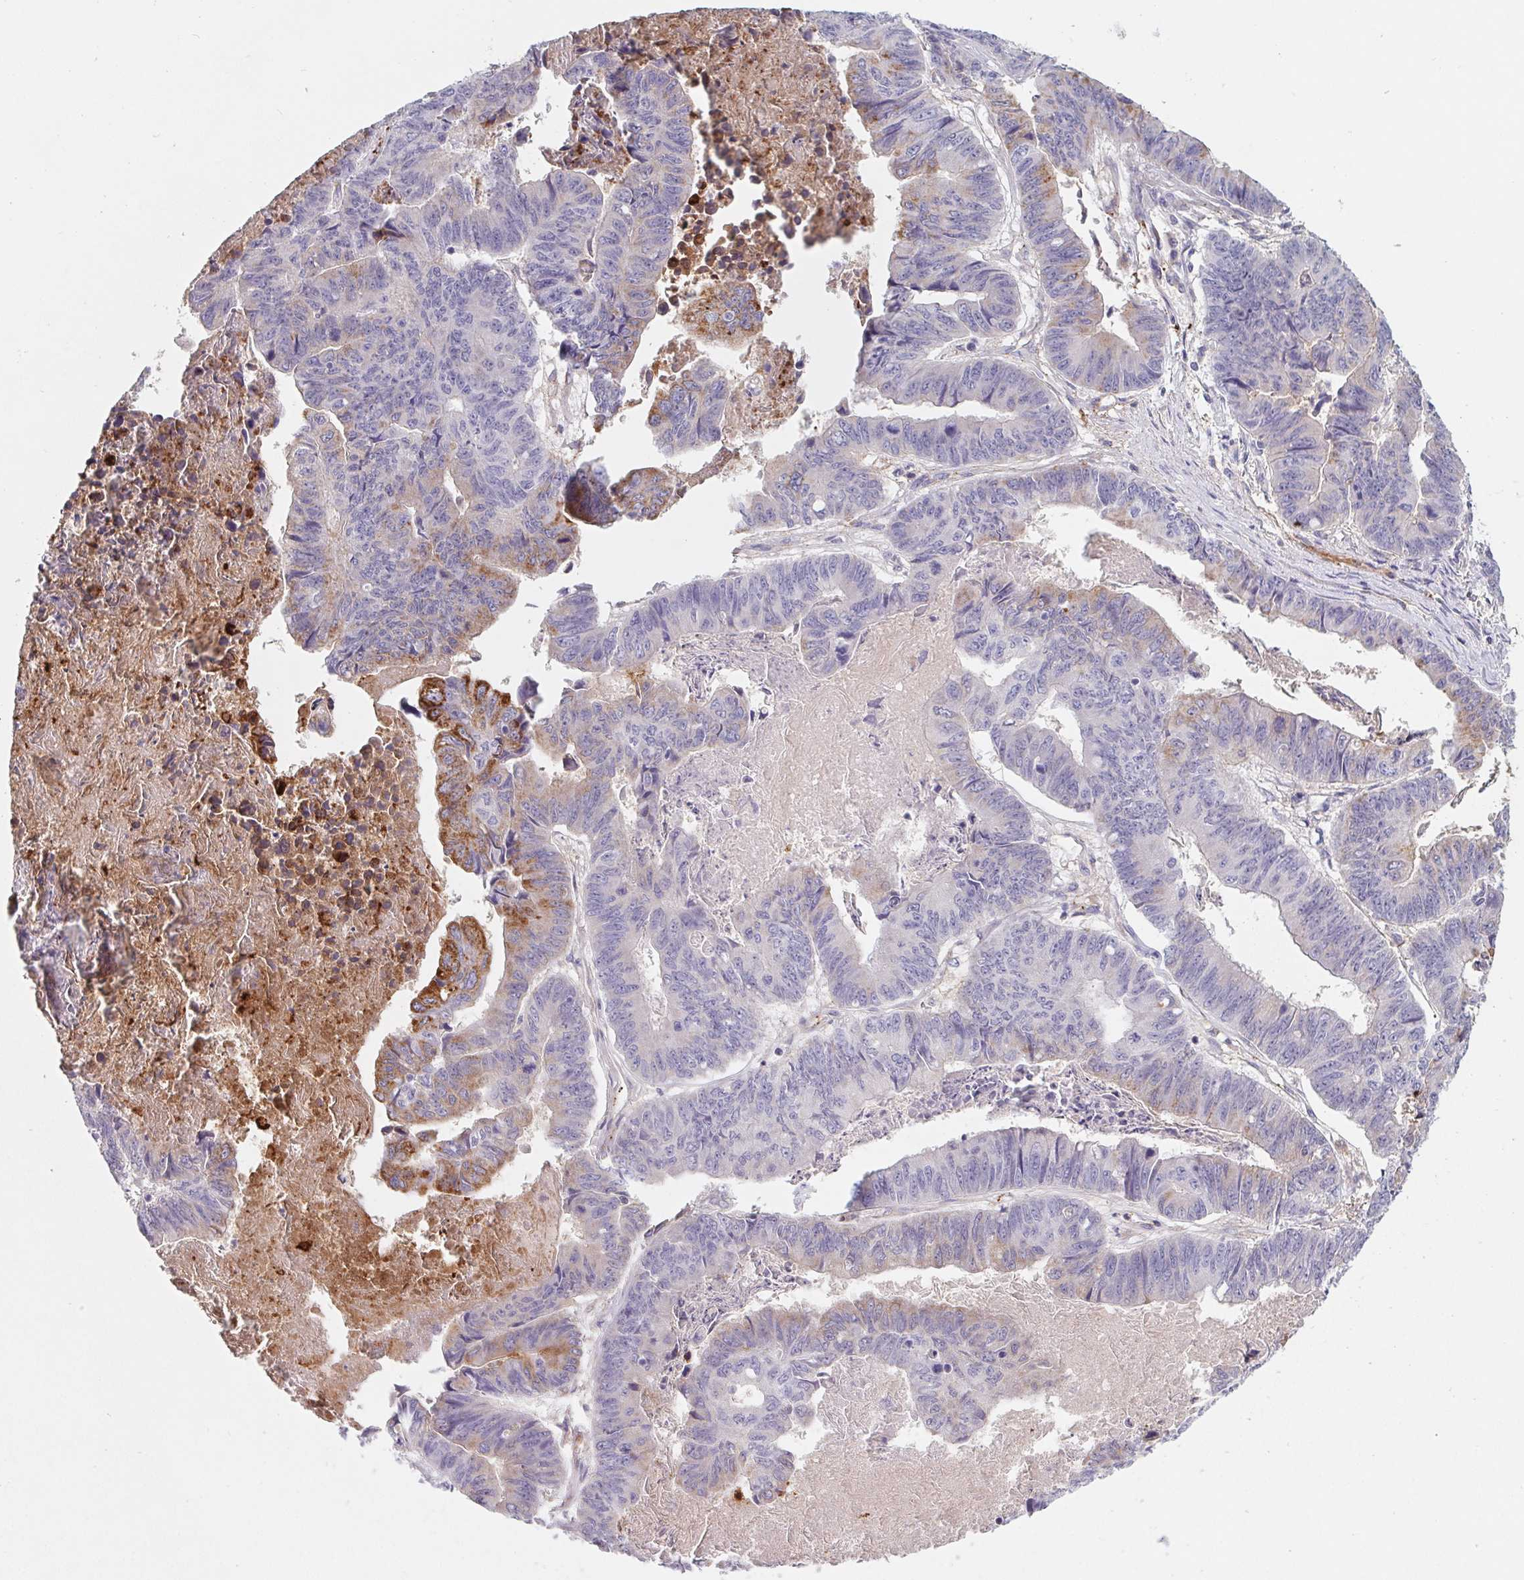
{"staining": {"intensity": "moderate", "quantity": "<25%", "location": "cytoplasmic/membranous"}, "tissue": "stomach cancer", "cell_type": "Tumor cells", "image_type": "cancer", "snomed": [{"axis": "morphology", "description": "Adenocarcinoma, NOS"}, {"axis": "topography", "description": "Stomach, lower"}], "caption": "IHC image of neoplastic tissue: human stomach cancer stained using immunohistochemistry (IHC) demonstrates low levels of moderate protein expression localized specifically in the cytoplasmic/membranous of tumor cells, appearing as a cytoplasmic/membranous brown color.", "gene": "LPA", "patient": {"sex": "male", "age": 77}}